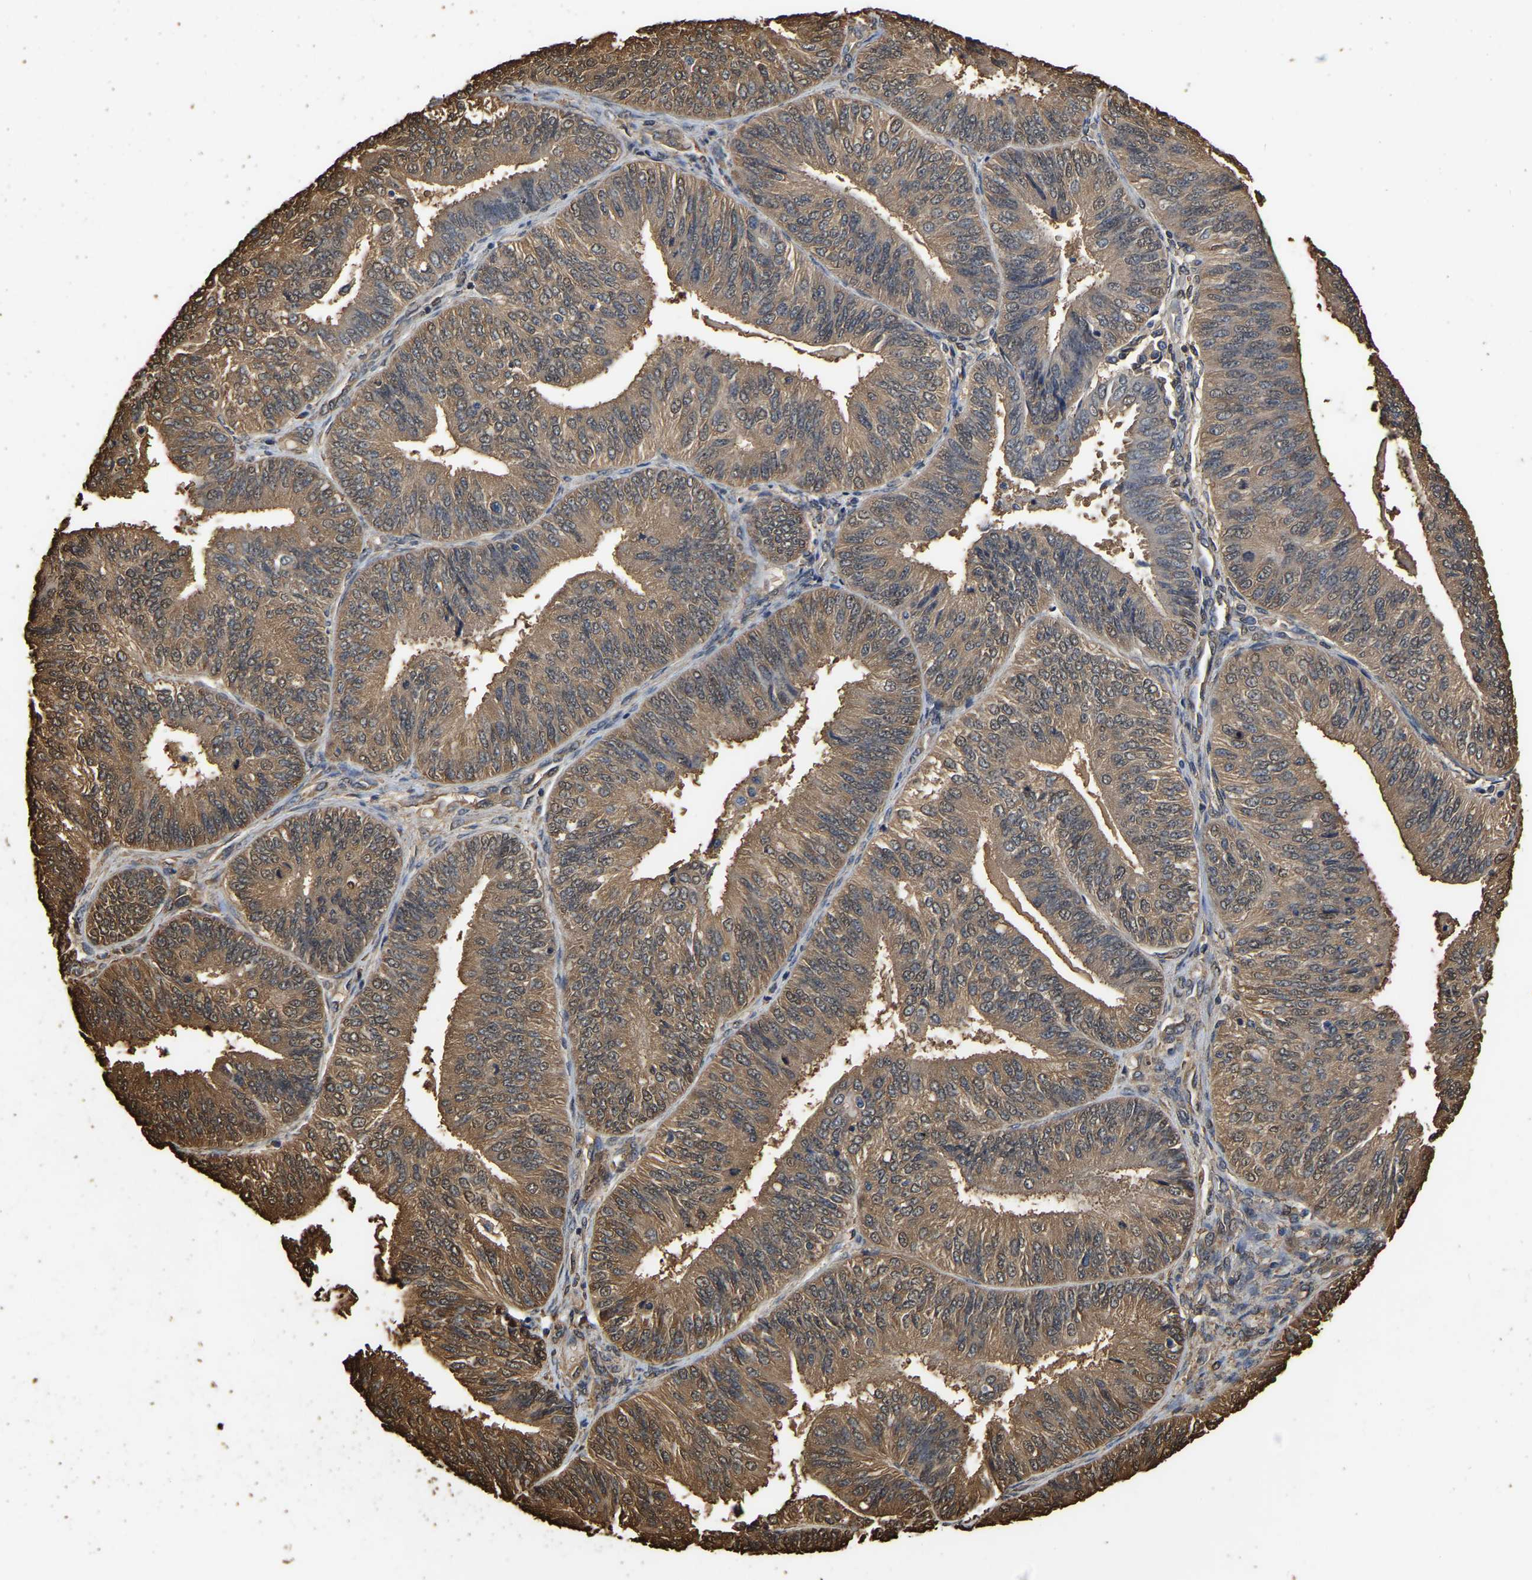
{"staining": {"intensity": "moderate", "quantity": ">75%", "location": "cytoplasmic/membranous"}, "tissue": "endometrial cancer", "cell_type": "Tumor cells", "image_type": "cancer", "snomed": [{"axis": "morphology", "description": "Adenocarcinoma, NOS"}, {"axis": "topography", "description": "Endometrium"}], "caption": "Immunohistochemistry image of neoplastic tissue: human endometrial adenocarcinoma stained using immunohistochemistry exhibits medium levels of moderate protein expression localized specifically in the cytoplasmic/membranous of tumor cells, appearing as a cytoplasmic/membranous brown color.", "gene": "LDHB", "patient": {"sex": "female", "age": 58}}